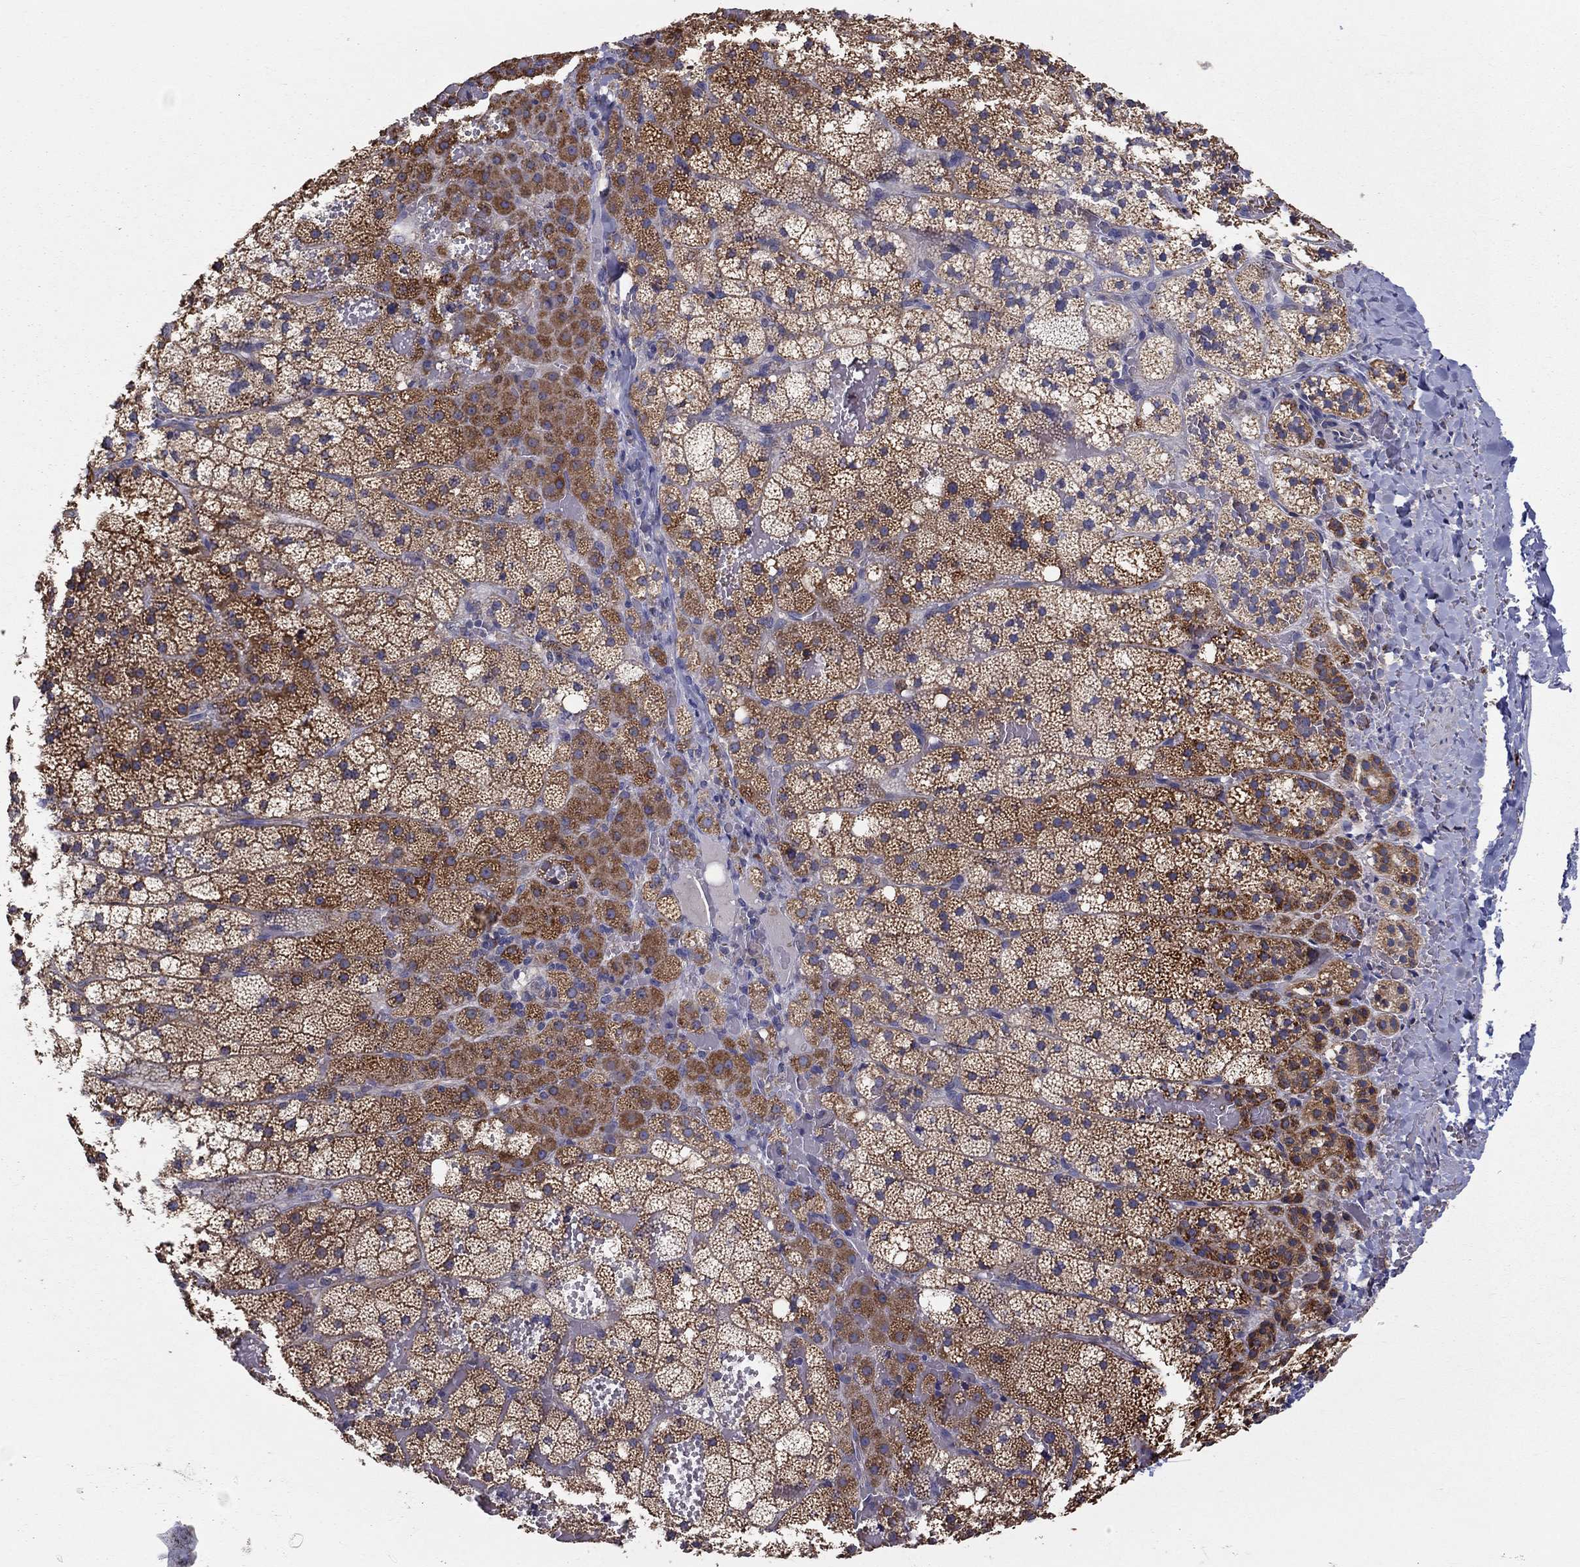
{"staining": {"intensity": "moderate", "quantity": ">75%", "location": "cytoplasmic/membranous"}, "tissue": "adrenal gland", "cell_type": "Glandular cells", "image_type": "normal", "snomed": [{"axis": "morphology", "description": "Normal tissue, NOS"}, {"axis": "topography", "description": "Adrenal gland"}], "caption": "Adrenal gland stained for a protein demonstrates moderate cytoplasmic/membranous positivity in glandular cells. (brown staining indicates protein expression, while blue staining denotes nuclei).", "gene": "PRDX4", "patient": {"sex": "male", "age": 53}}